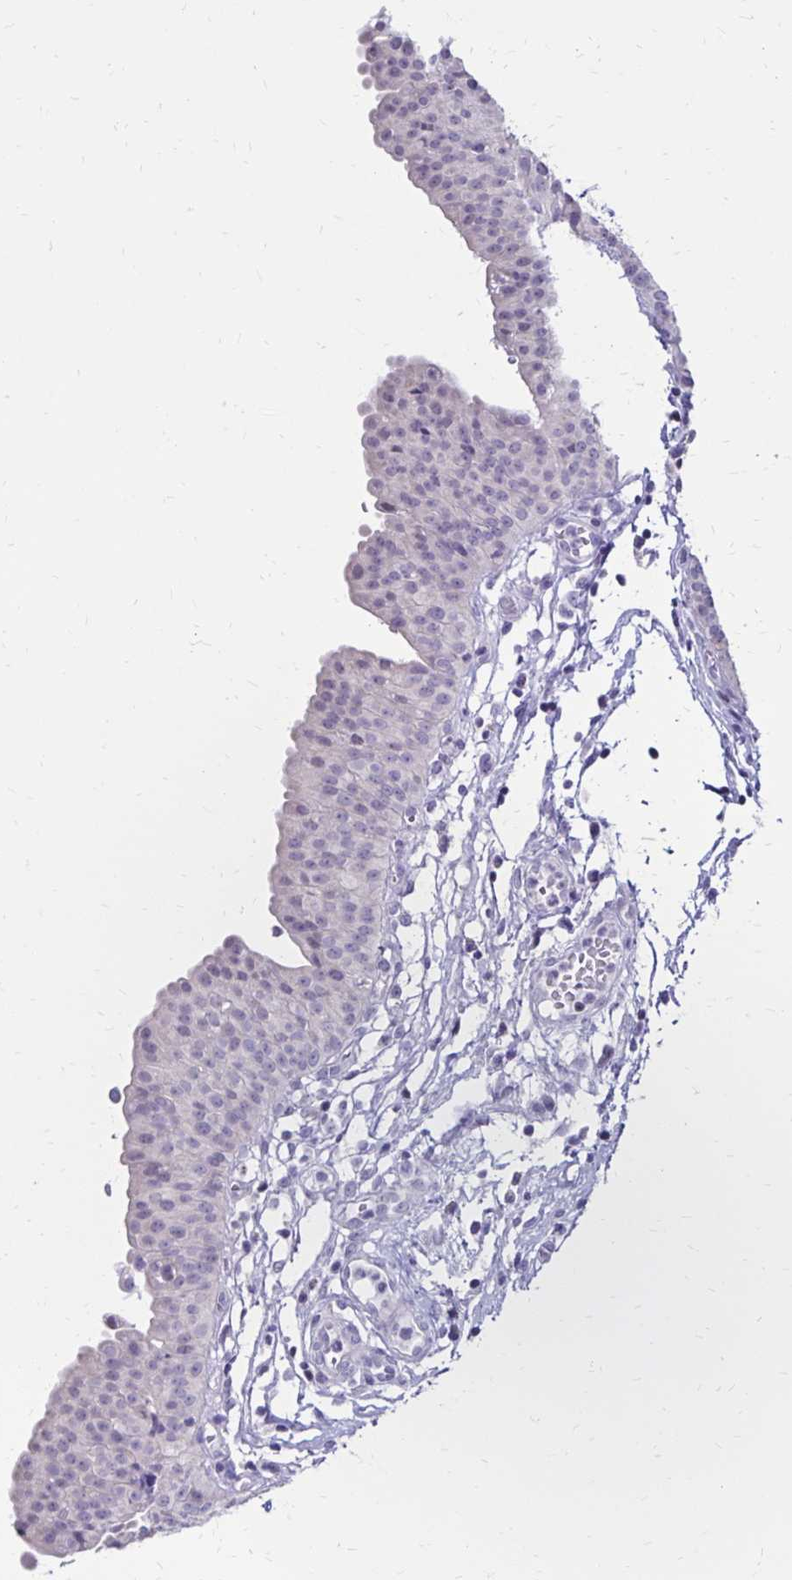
{"staining": {"intensity": "negative", "quantity": "none", "location": "none"}, "tissue": "urinary bladder", "cell_type": "Urothelial cells", "image_type": "normal", "snomed": [{"axis": "morphology", "description": "Normal tissue, NOS"}, {"axis": "topography", "description": "Urinary bladder"}], "caption": "DAB immunohistochemical staining of benign urinary bladder reveals no significant positivity in urothelial cells. The staining is performed using DAB brown chromogen with nuclei counter-stained in using hematoxylin.", "gene": "SH3GL3", "patient": {"sex": "male", "age": 64}}